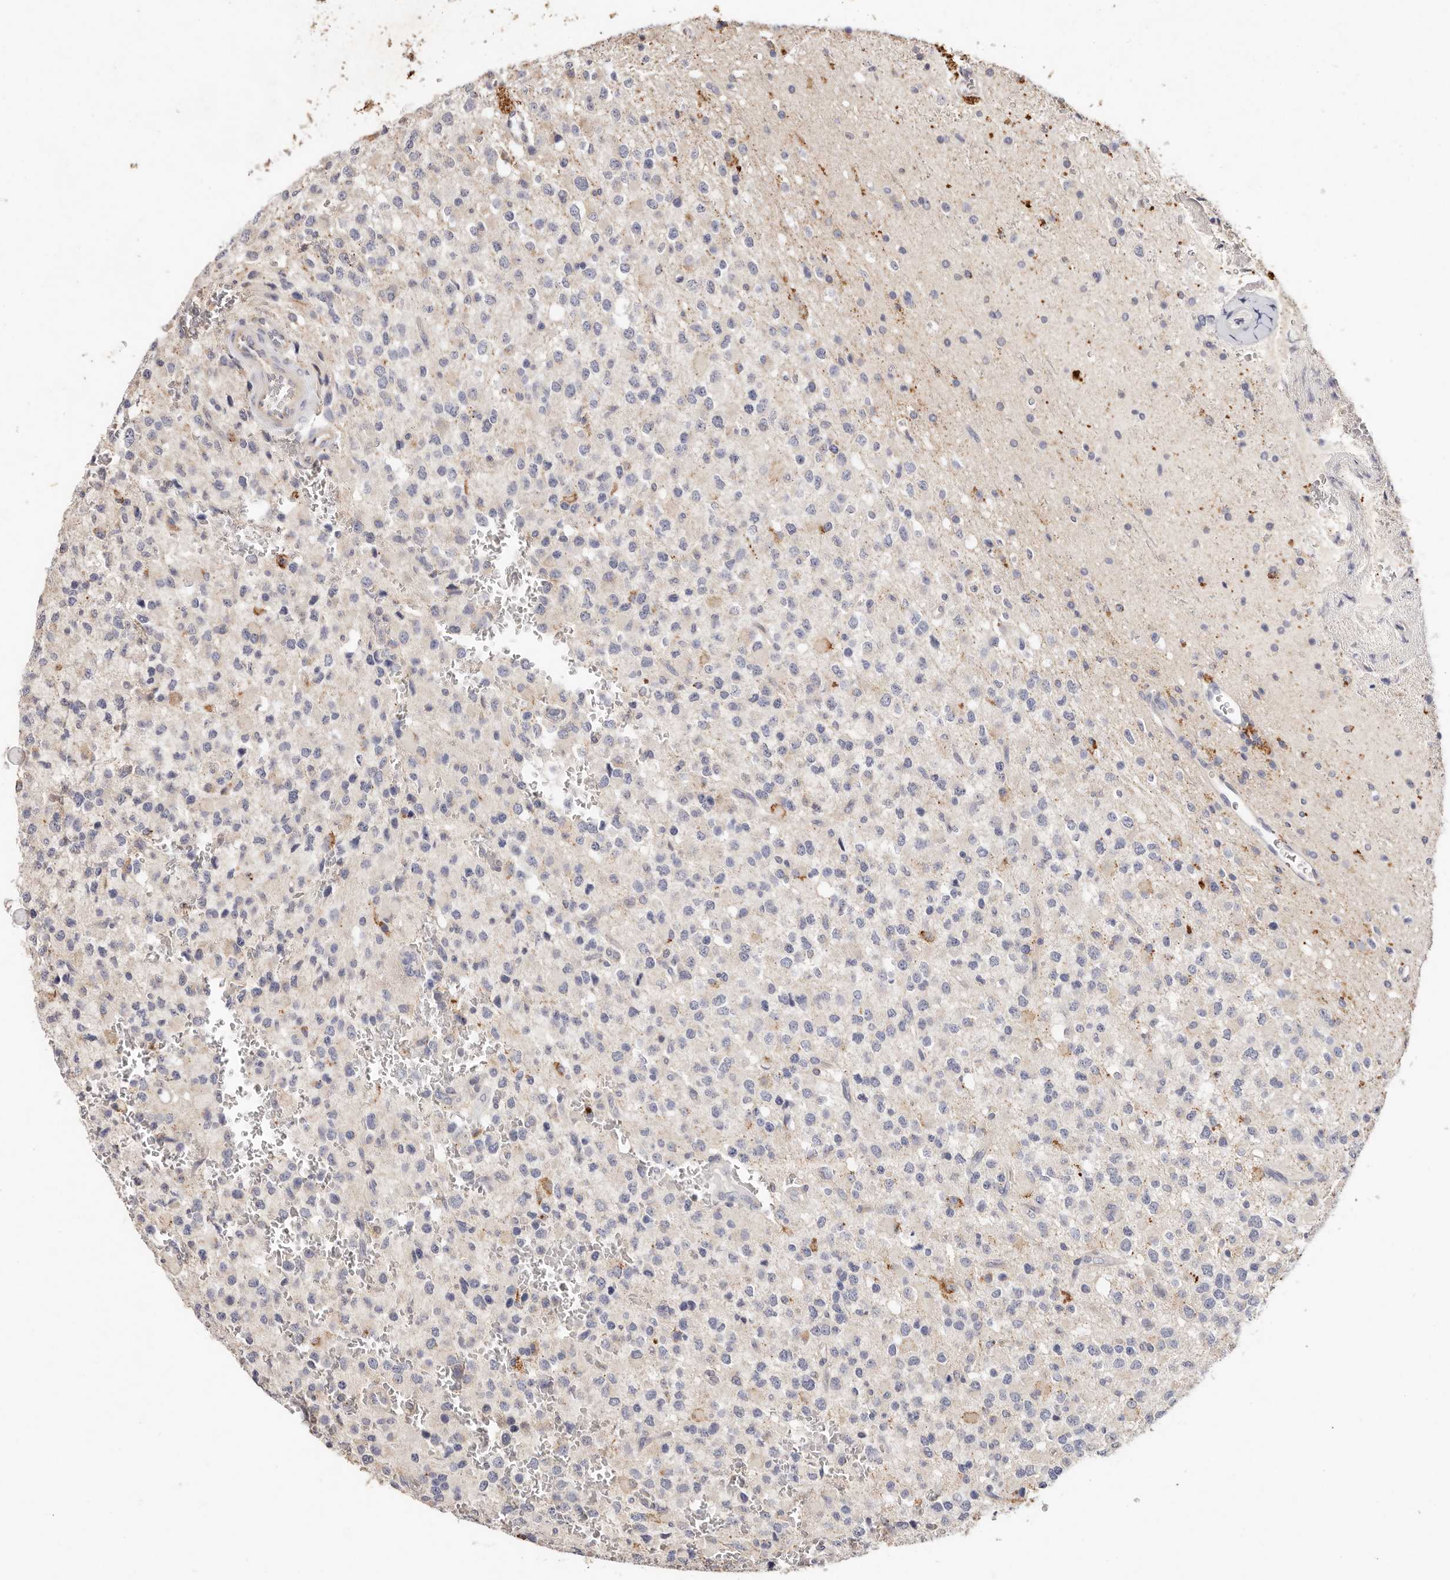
{"staining": {"intensity": "weak", "quantity": "<25%", "location": "cytoplasmic/membranous"}, "tissue": "glioma", "cell_type": "Tumor cells", "image_type": "cancer", "snomed": [{"axis": "morphology", "description": "Glioma, malignant, High grade"}, {"axis": "topography", "description": "Brain"}], "caption": "Immunohistochemical staining of glioma exhibits no significant positivity in tumor cells.", "gene": "THBS3", "patient": {"sex": "male", "age": 34}}